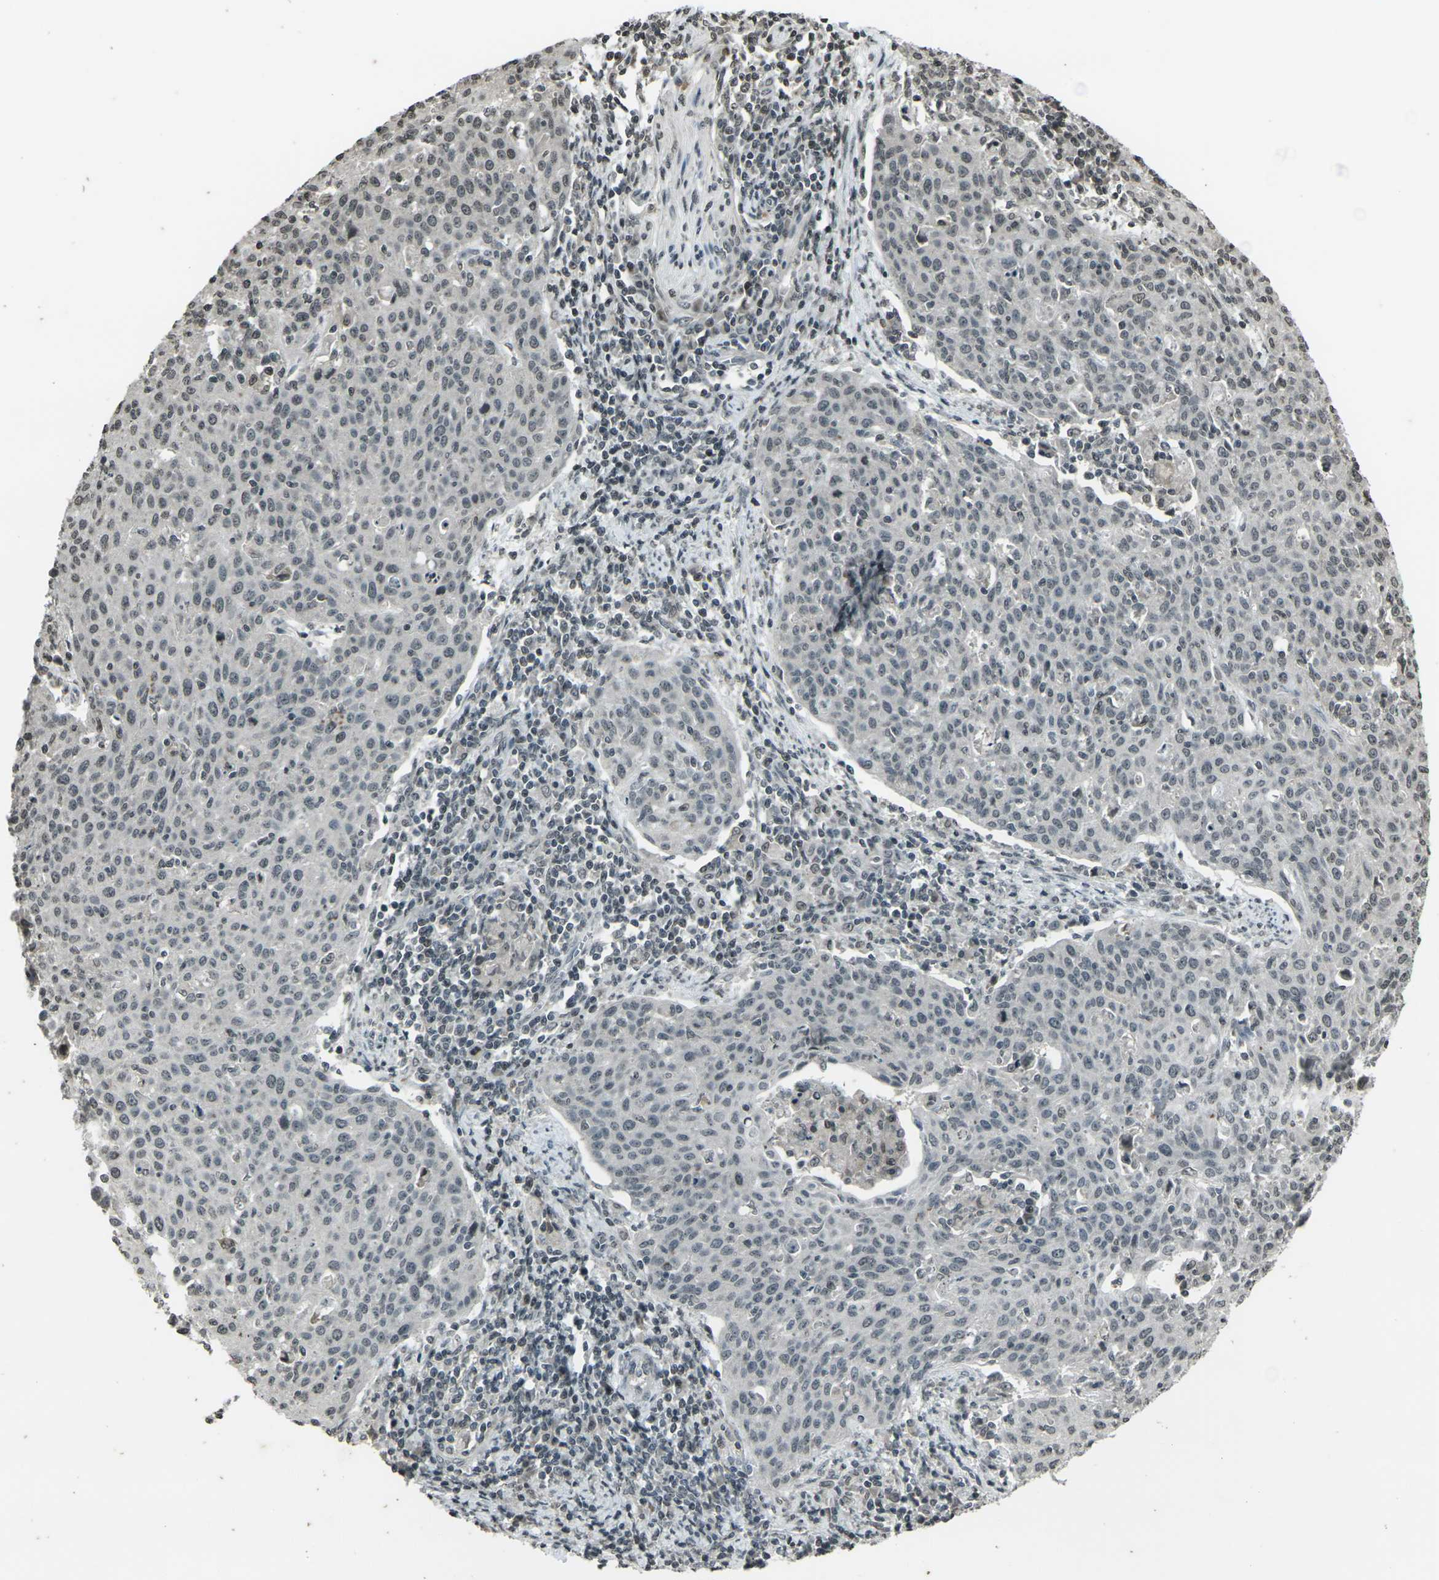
{"staining": {"intensity": "weak", "quantity": "<25%", "location": "nuclear"}, "tissue": "cervical cancer", "cell_type": "Tumor cells", "image_type": "cancer", "snomed": [{"axis": "morphology", "description": "Squamous cell carcinoma, NOS"}, {"axis": "topography", "description": "Cervix"}], "caption": "Squamous cell carcinoma (cervical) was stained to show a protein in brown. There is no significant expression in tumor cells.", "gene": "PRPF8", "patient": {"sex": "female", "age": 38}}